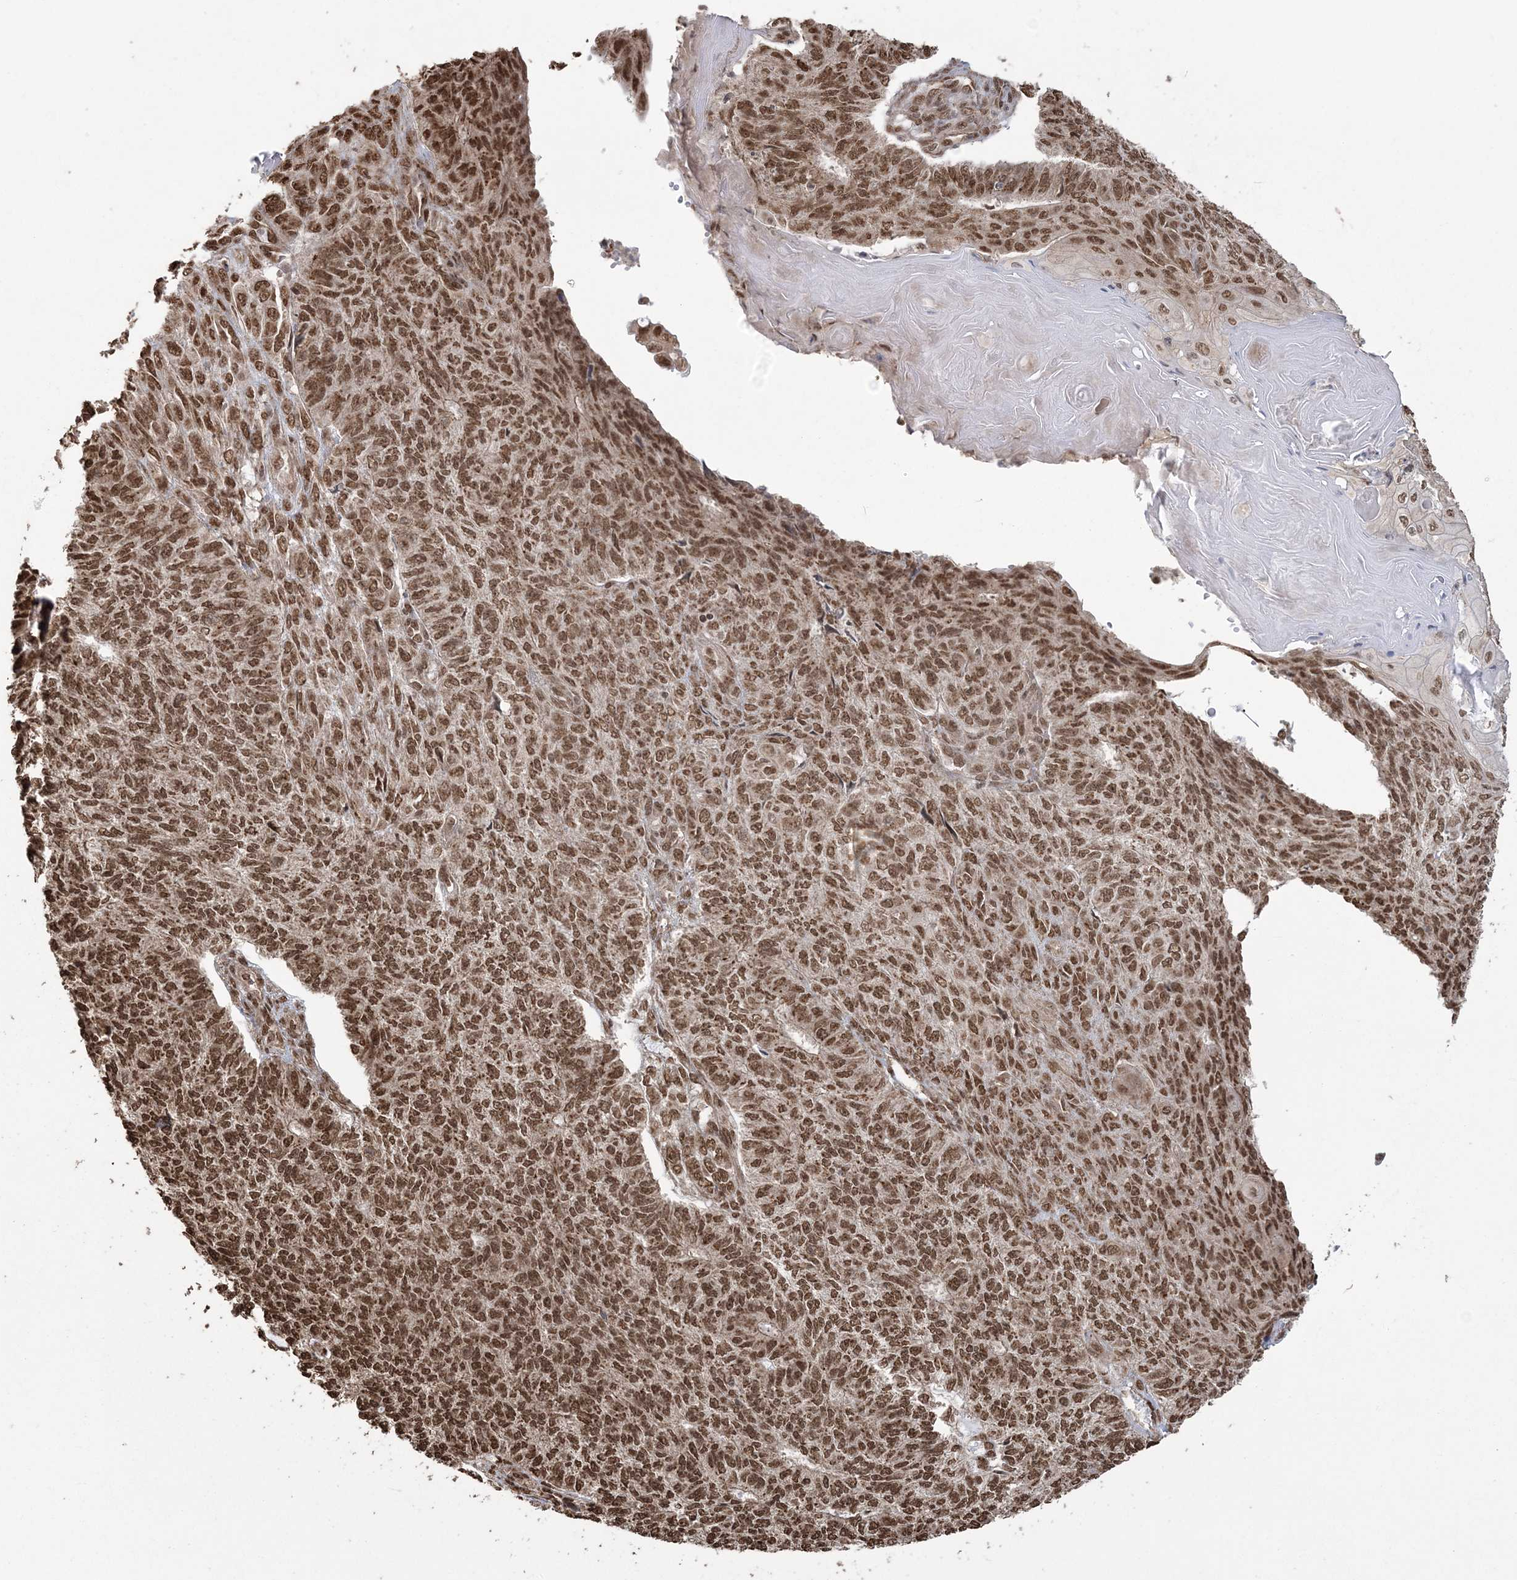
{"staining": {"intensity": "strong", "quantity": ">75%", "location": "nuclear"}, "tissue": "endometrial cancer", "cell_type": "Tumor cells", "image_type": "cancer", "snomed": [{"axis": "morphology", "description": "Adenocarcinoma, NOS"}, {"axis": "topography", "description": "Endometrium"}], "caption": "Strong nuclear expression for a protein is seen in approximately >75% of tumor cells of endometrial cancer (adenocarcinoma) using immunohistochemistry.", "gene": "ZNF839", "patient": {"sex": "female", "age": 32}}